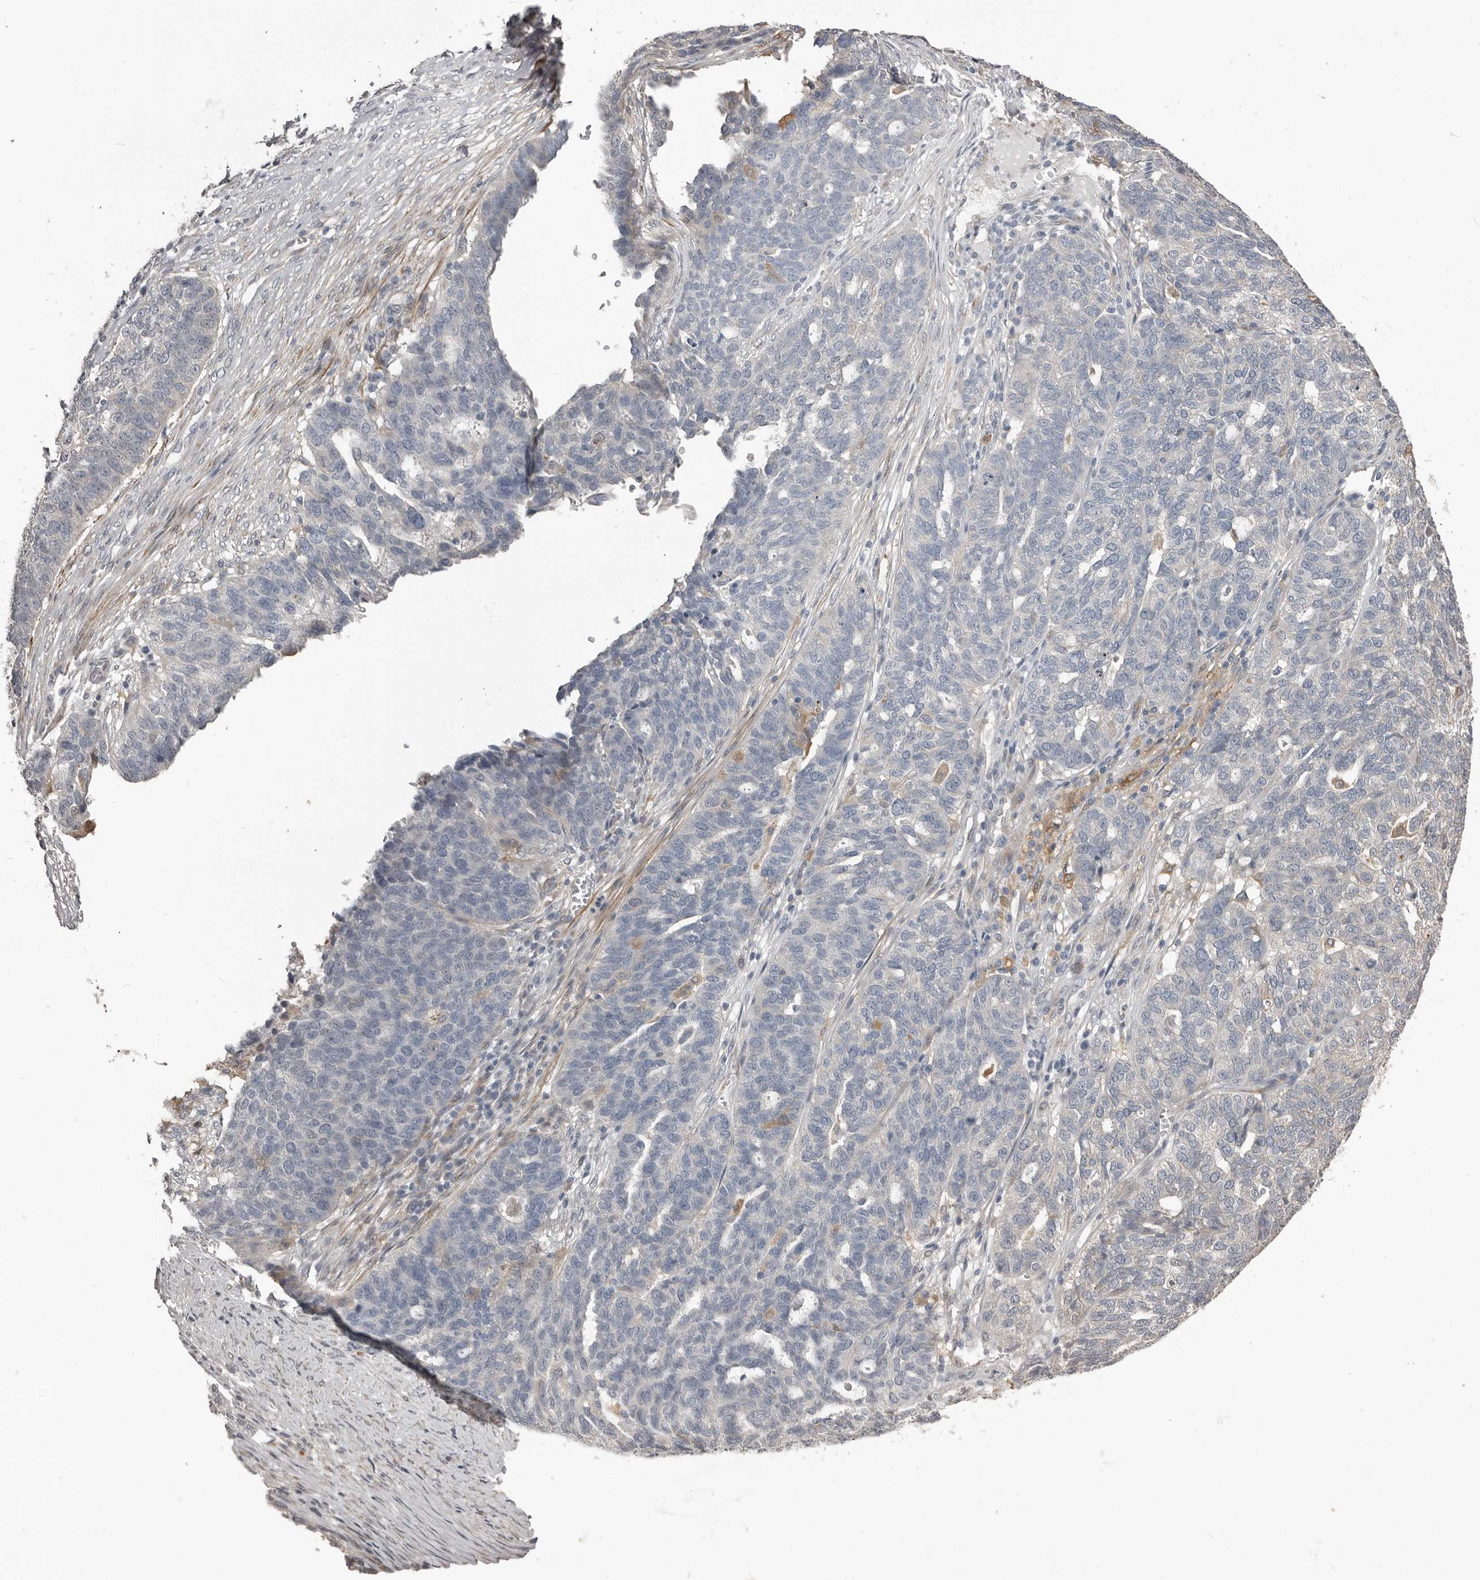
{"staining": {"intensity": "negative", "quantity": "none", "location": "none"}, "tissue": "ovarian cancer", "cell_type": "Tumor cells", "image_type": "cancer", "snomed": [{"axis": "morphology", "description": "Cystadenocarcinoma, serous, NOS"}, {"axis": "topography", "description": "Ovary"}], "caption": "Ovarian cancer stained for a protein using immunohistochemistry displays no expression tumor cells.", "gene": "KCNJ8", "patient": {"sex": "female", "age": 59}}